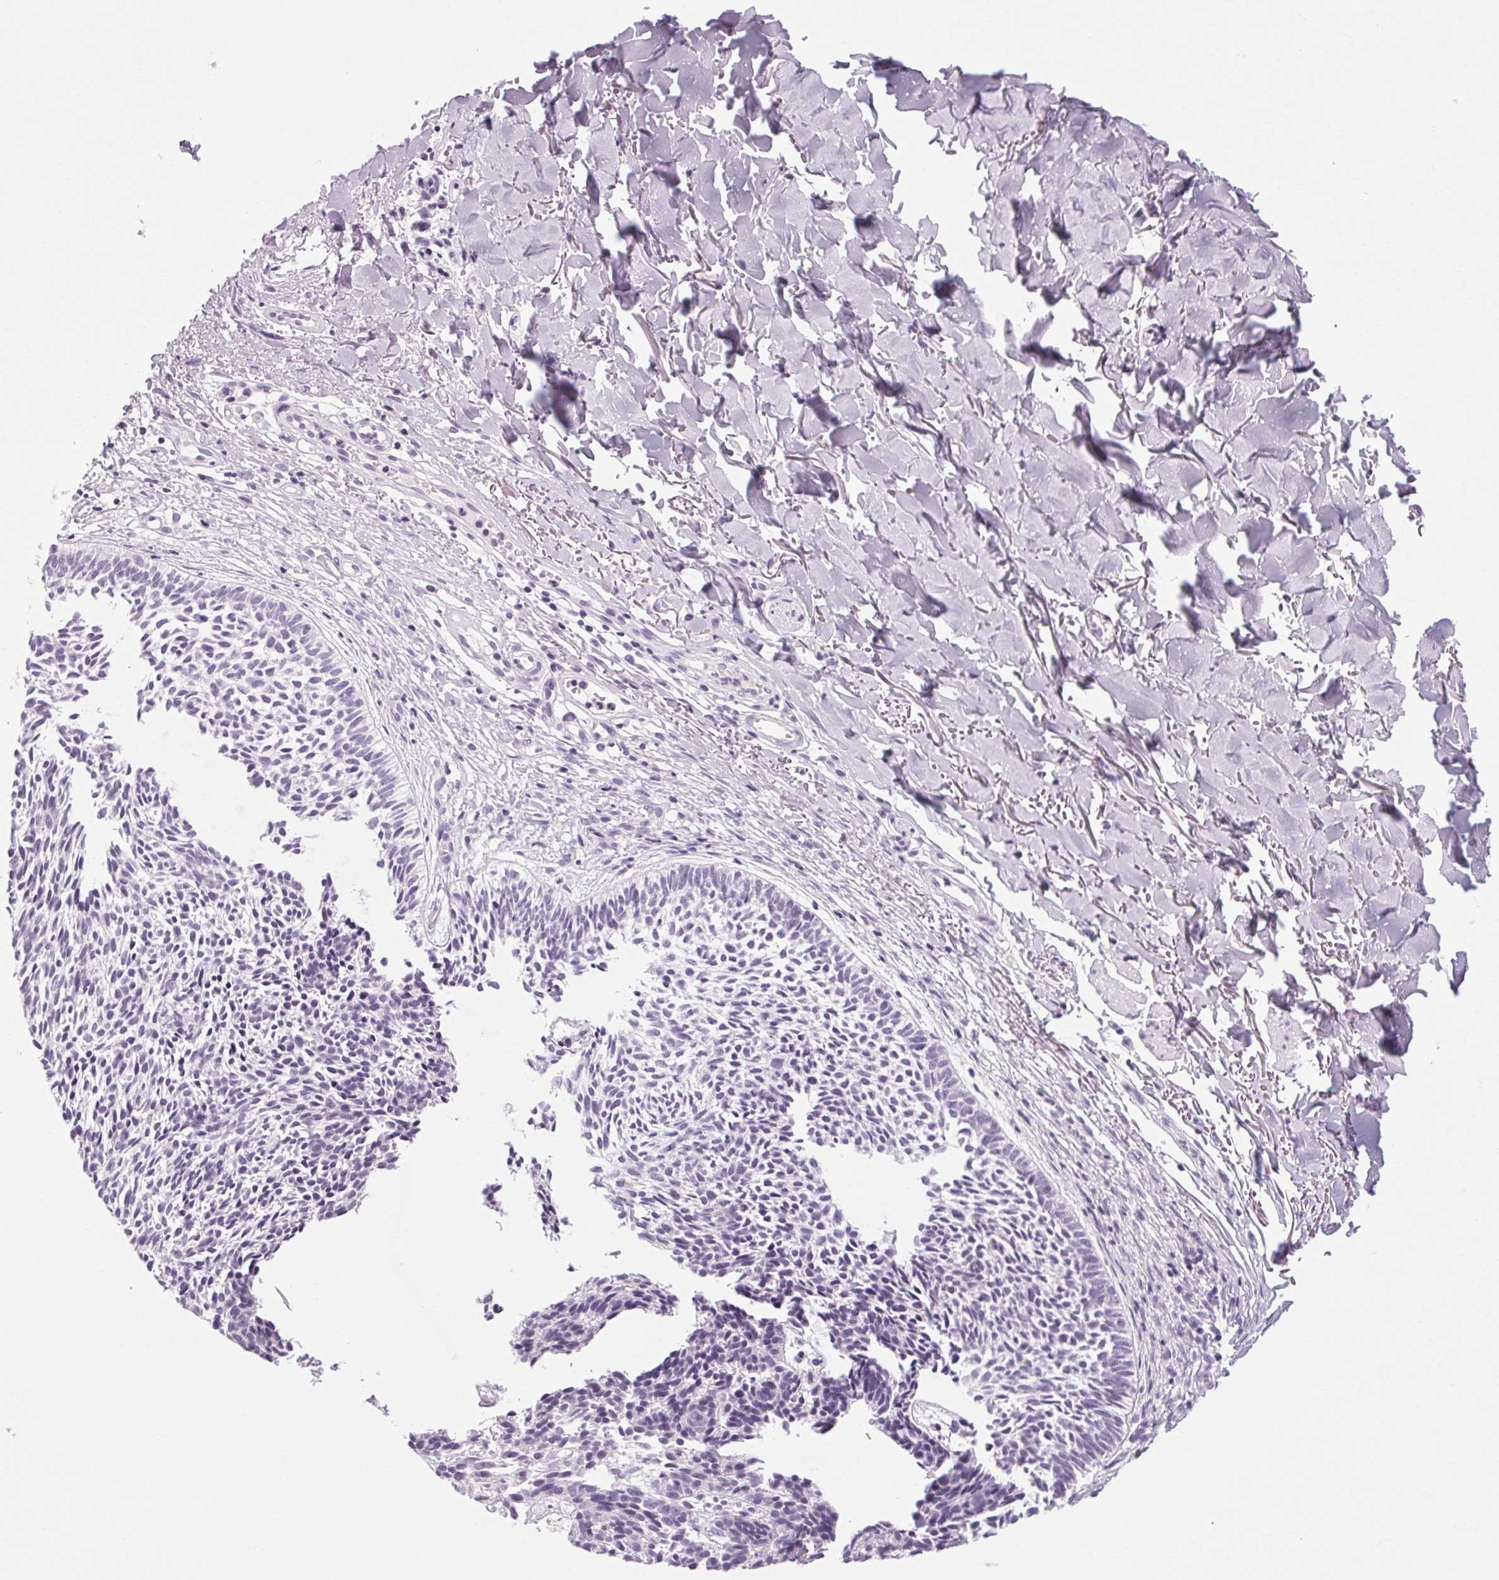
{"staining": {"intensity": "negative", "quantity": "none", "location": "none"}, "tissue": "skin cancer", "cell_type": "Tumor cells", "image_type": "cancer", "snomed": [{"axis": "morphology", "description": "Basal cell carcinoma"}, {"axis": "topography", "description": "Skin"}], "caption": "Histopathology image shows no significant protein staining in tumor cells of basal cell carcinoma (skin). (DAB immunohistochemistry, high magnification).", "gene": "POMC", "patient": {"sex": "male", "age": 78}}